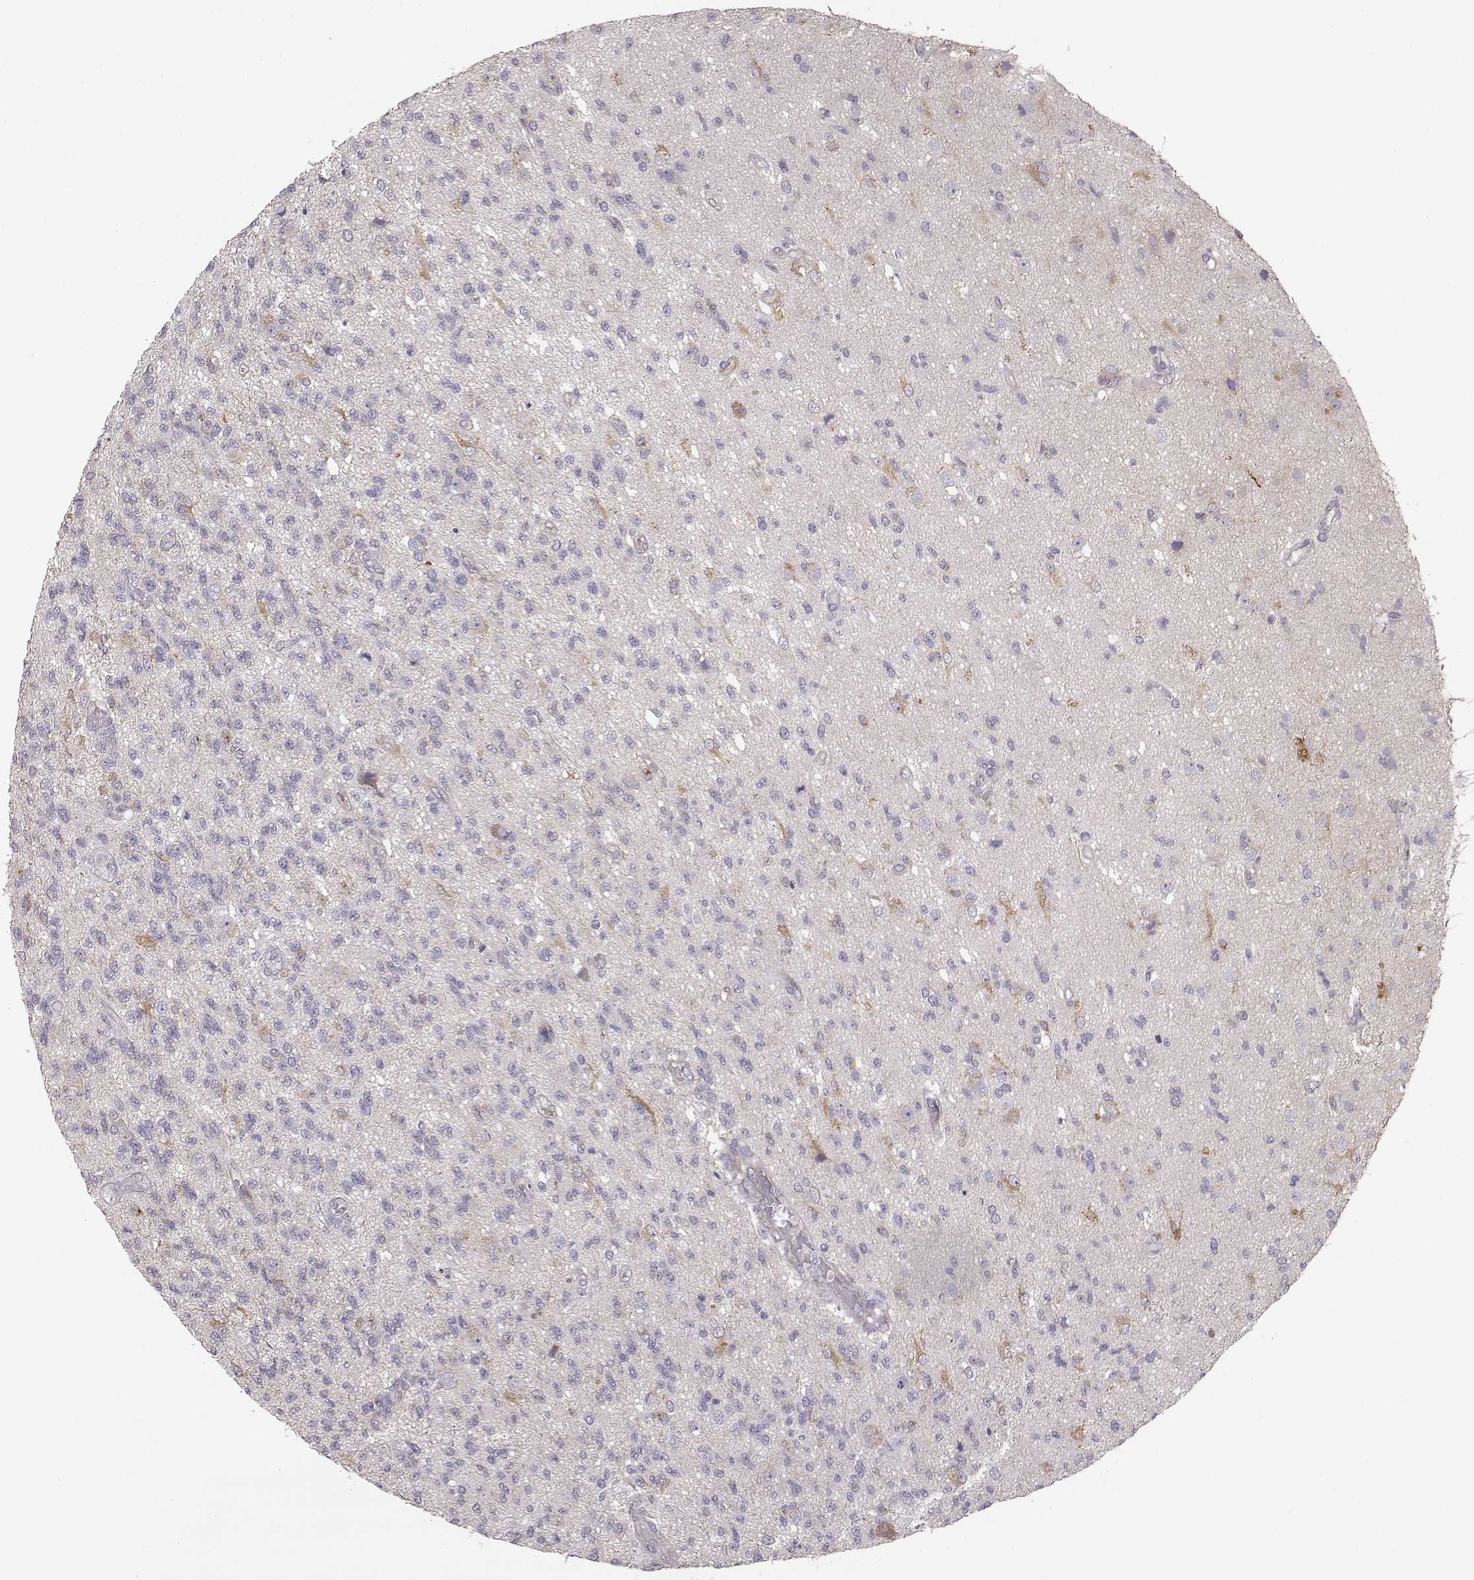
{"staining": {"intensity": "negative", "quantity": "none", "location": "none"}, "tissue": "glioma", "cell_type": "Tumor cells", "image_type": "cancer", "snomed": [{"axis": "morphology", "description": "Glioma, malignant, High grade"}, {"axis": "topography", "description": "Brain"}], "caption": "This is an immunohistochemistry histopathology image of high-grade glioma (malignant). There is no expression in tumor cells.", "gene": "GHR", "patient": {"sex": "male", "age": 56}}